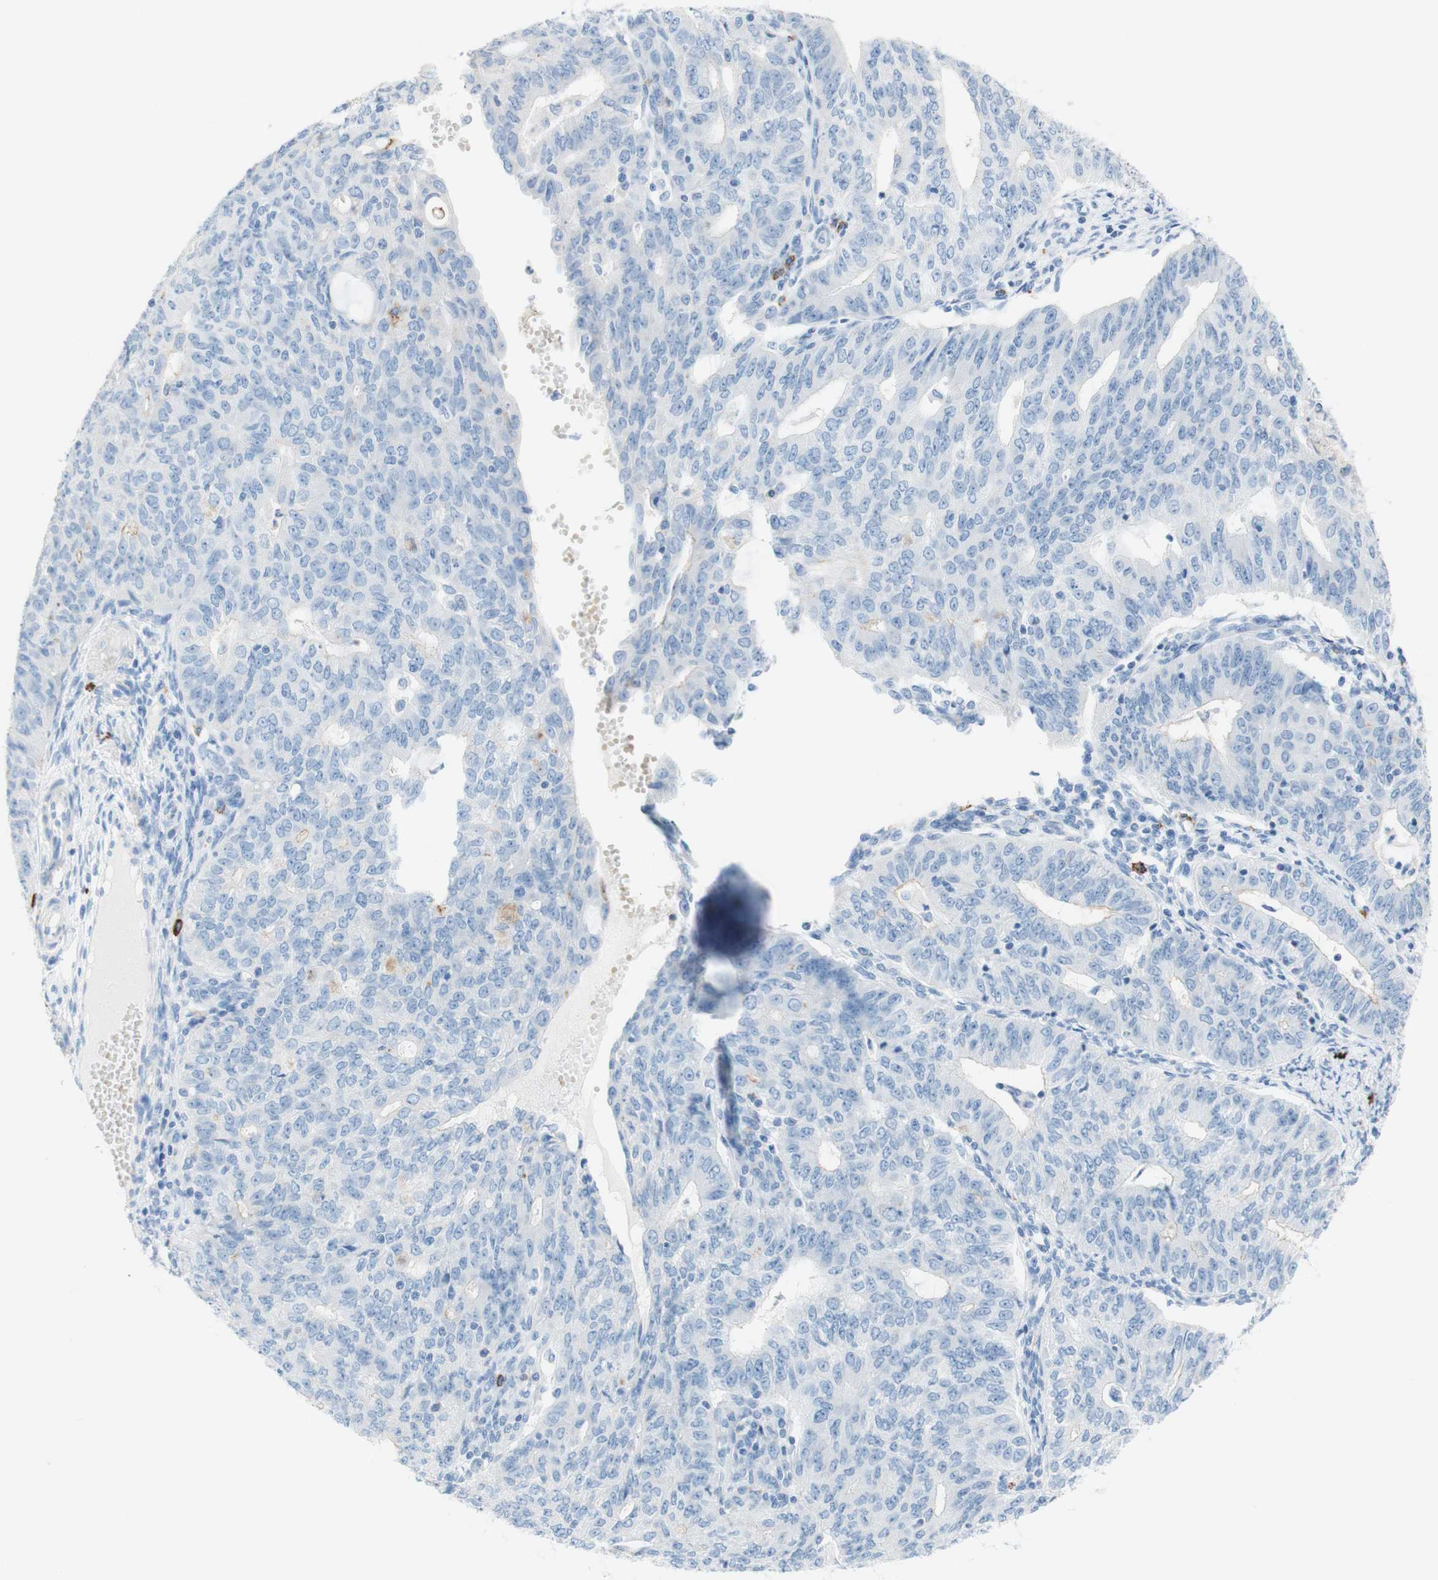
{"staining": {"intensity": "negative", "quantity": "none", "location": "none"}, "tissue": "endometrial cancer", "cell_type": "Tumor cells", "image_type": "cancer", "snomed": [{"axis": "morphology", "description": "Adenocarcinoma, NOS"}, {"axis": "topography", "description": "Endometrium"}], "caption": "This photomicrograph is of endometrial cancer (adenocarcinoma) stained with IHC to label a protein in brown with the nuclei are counter-stained blue. There is no positivity in tumor cells.", "gene": "CEACAM1", "patient": {"sex": "female", "age": 32}}